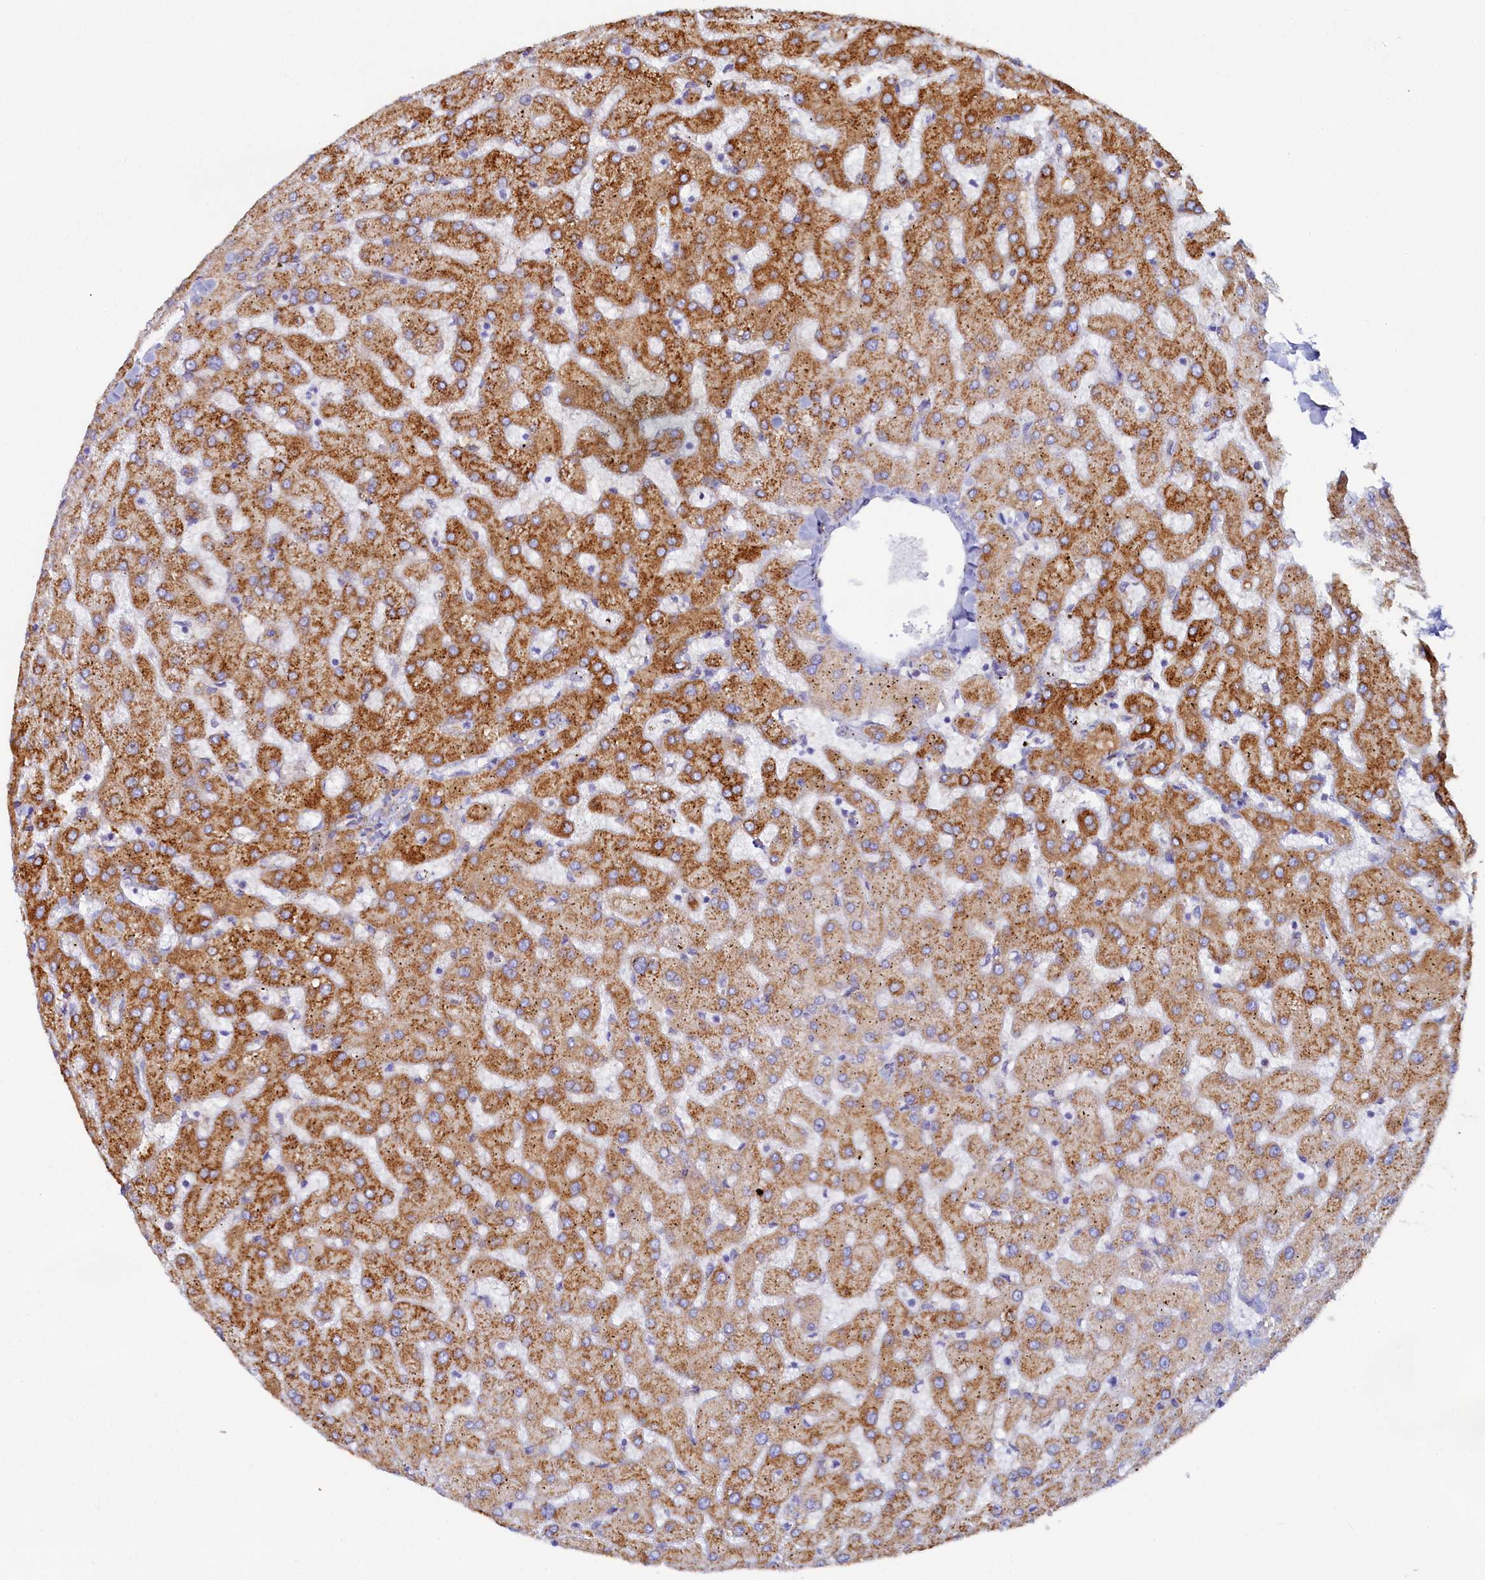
{"staining": {"intensity": "negative", "quantity": "none", "location": "none"}, "tissue": "liver", "cell_type": "Cholangiocytes", "image_type": "normal", "snomed": [{"axis": "morphology", "description": "Normal tissue, NOS"}, {"axis": "topography", "description": "Liver"}], "caption": "Human liver stained for a protein using immunohistochemistry (IHC) exhibits no positivity in cholangiocytes.", "gene": "TMEM18", "patient": {"sex": "female", "age": 63}}